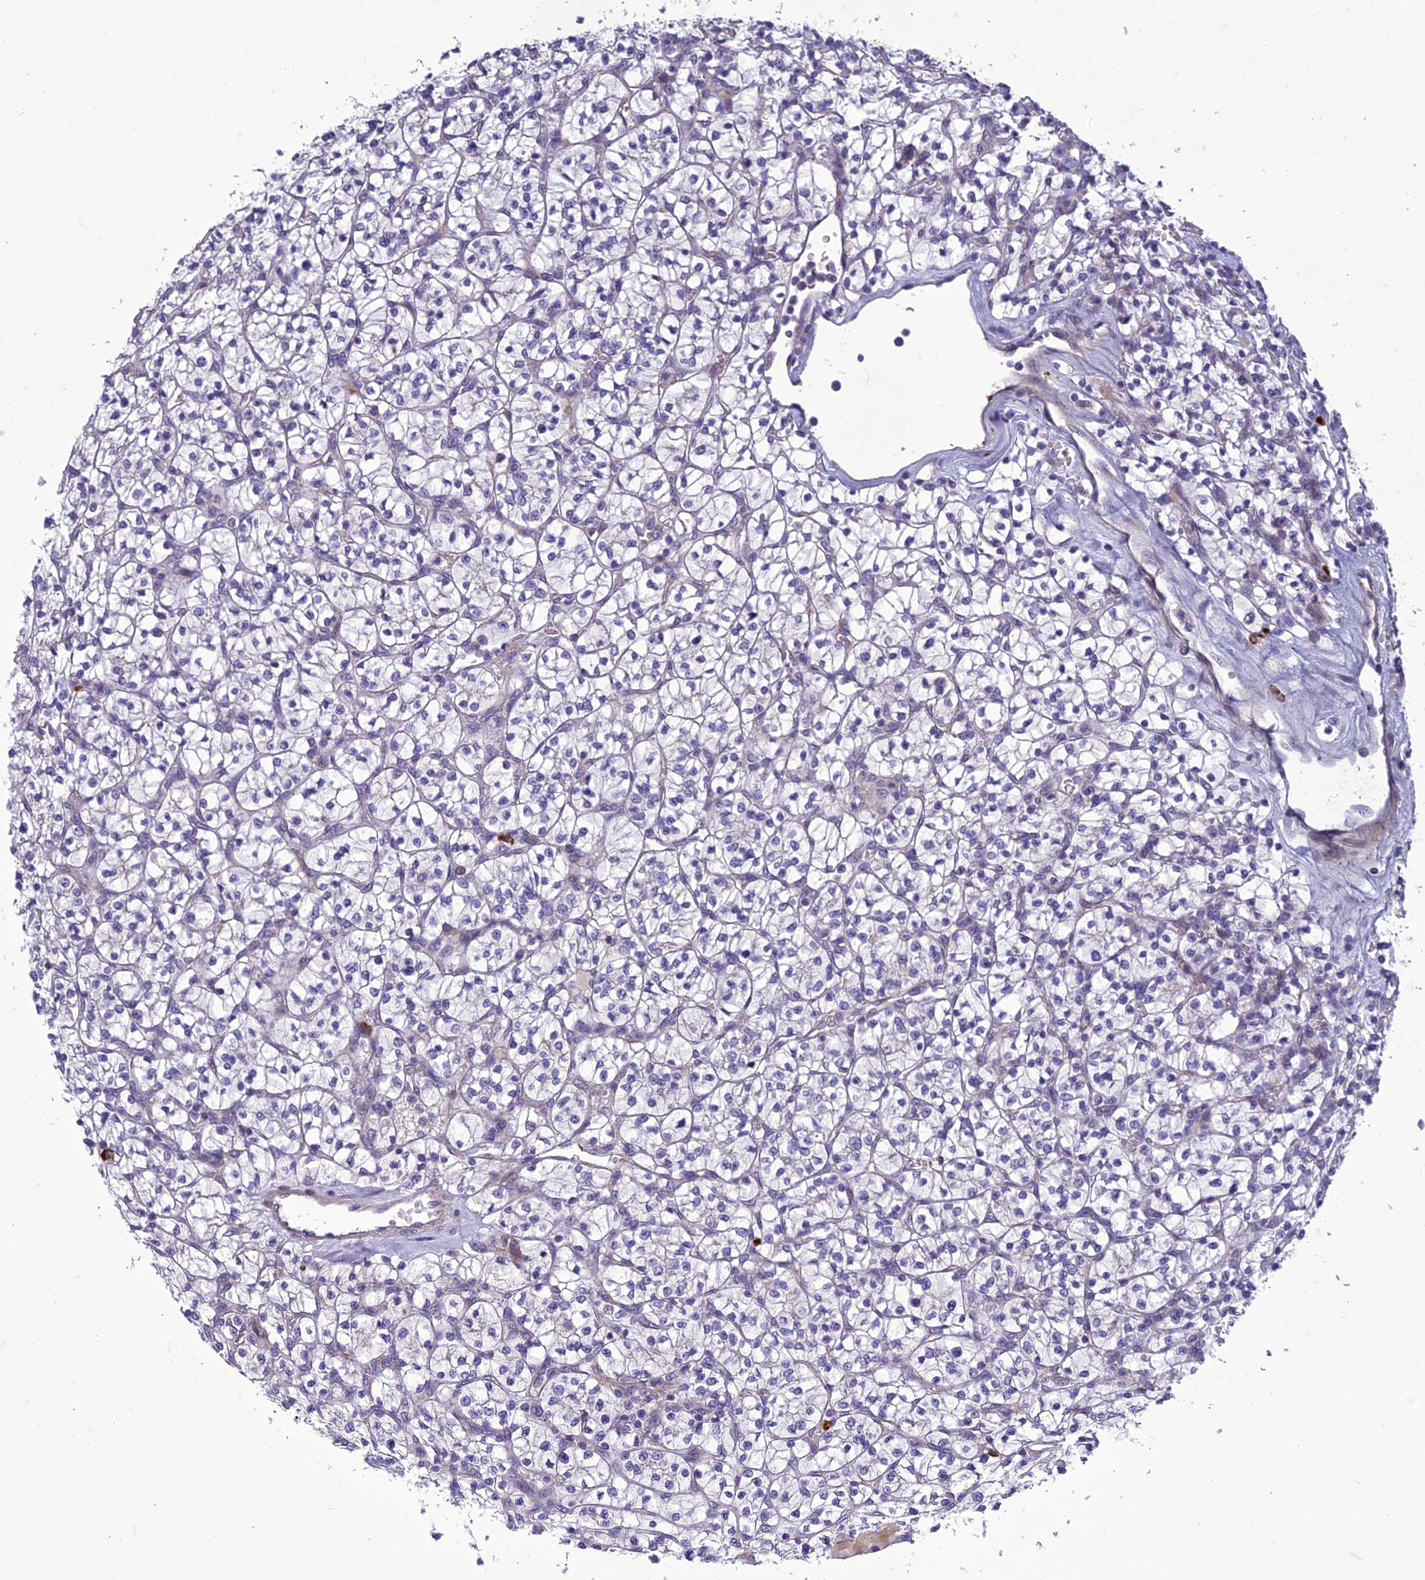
{"staining": {"intensity": "negative", "quantity": "none", "location": "none"}, "tissue": "renal cancer", "cell_type": "Tumor cells", "image_type": "cancer", "snomed": [{"axis": "morphology", "description": "Adenocarcinoma, NOS"}, {"axis": "topography", "description": "Kidney"}], "caption": "DAB immunohistochemical staining of renal adenocarcinoma displays no significant expression in tumor cells.", "gene": "ADIPOR2", "patient": {"sex": "female", "age": 64}}